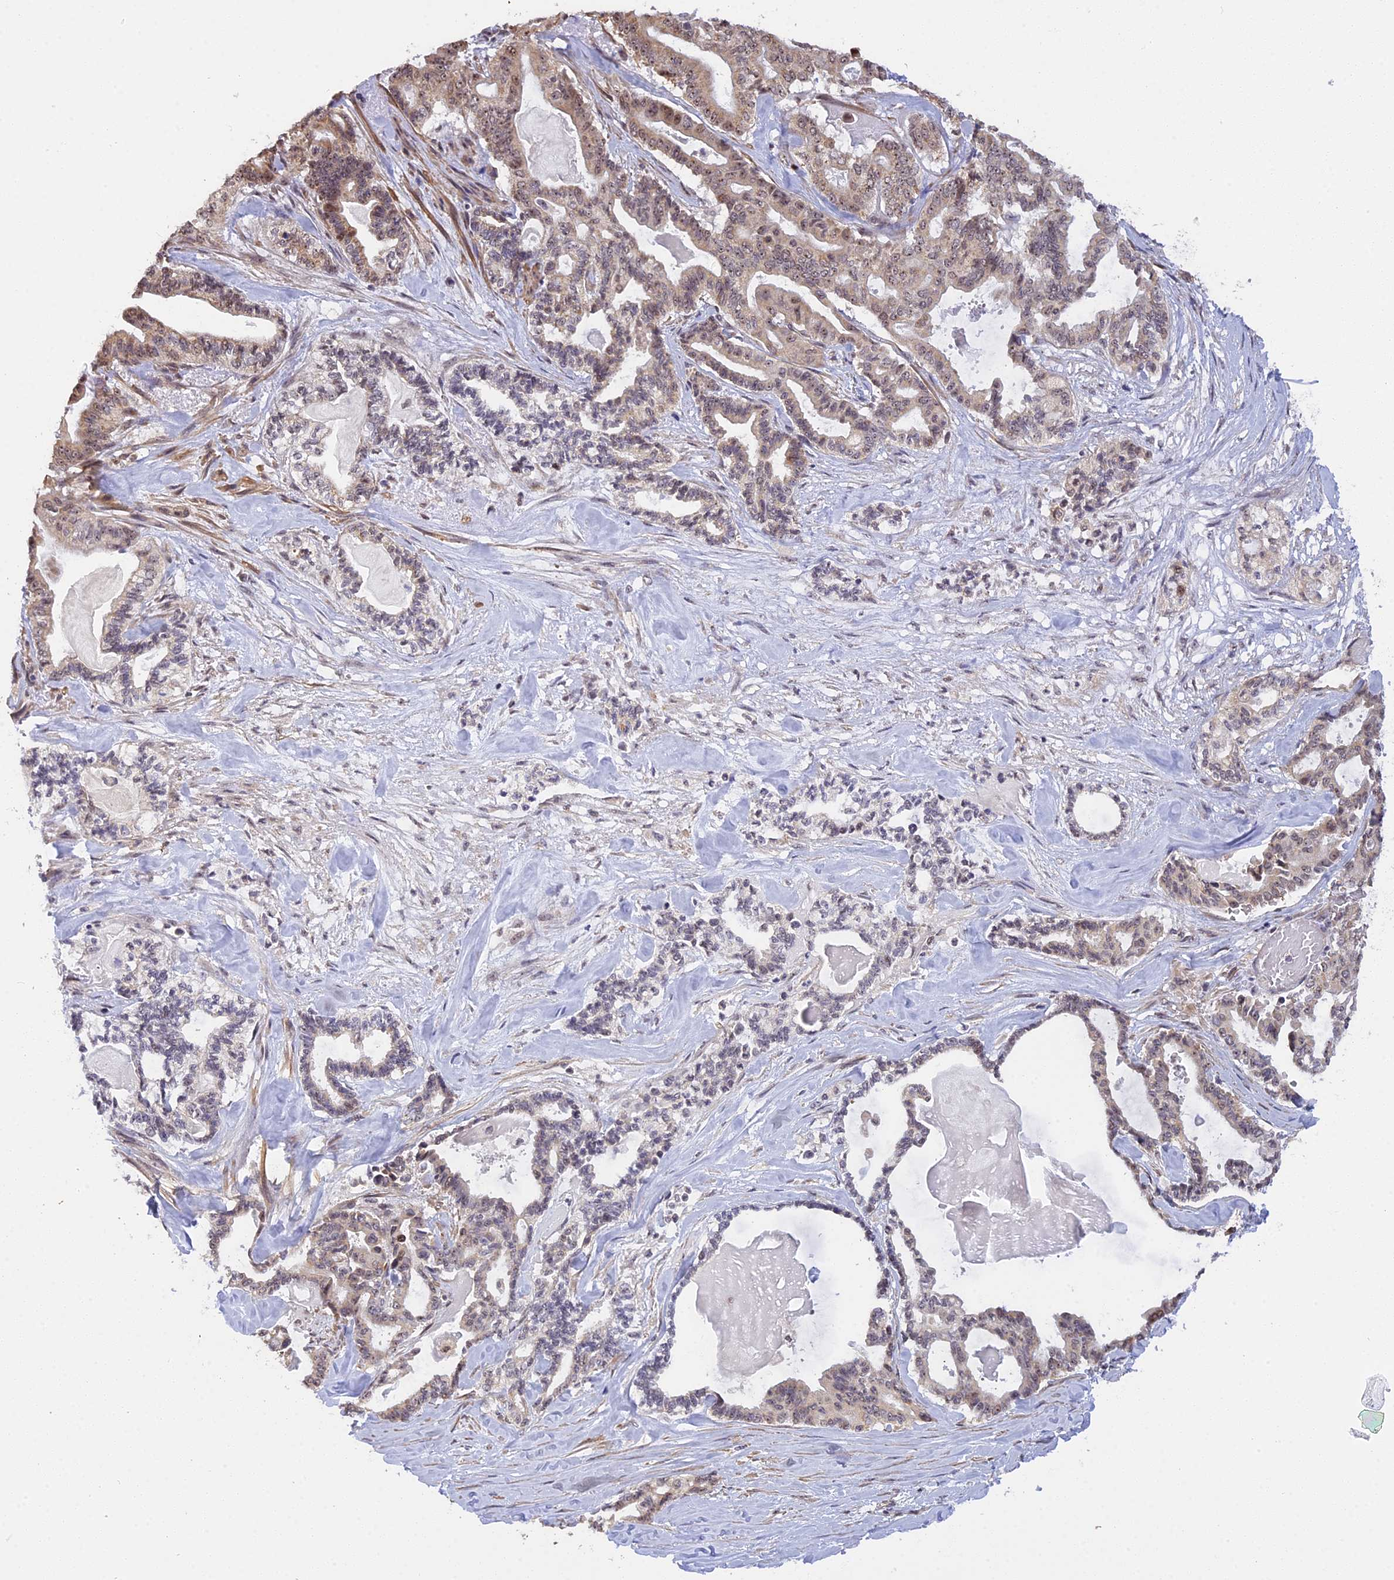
{"staining": {"intensity": "weak", "quantity": "25%-75%", "location": "nuclear"}, "tissue": "pancreatic cancer", "cell_type": "Tumor cells", "image_type": "cancer", "snomed": [{"axis": "morphology", "description": "Adenocarcinoma, NOS"}, {"axis": "topography", "description": "Pancreas"}], "caption": "Pancreatic adenocarcinoma was stained to show a protein in brown. There is low levels of weak nuclear positivity in about 25%-75% of tumor cells. (Stains: DAB (3,3'-diaminobenzidine) in brown, nuclei in blue, Microscopy: brightfield microscopy at high magnification).", "gene": "MGA", "patient": {"sex": "male", "age": 63}}